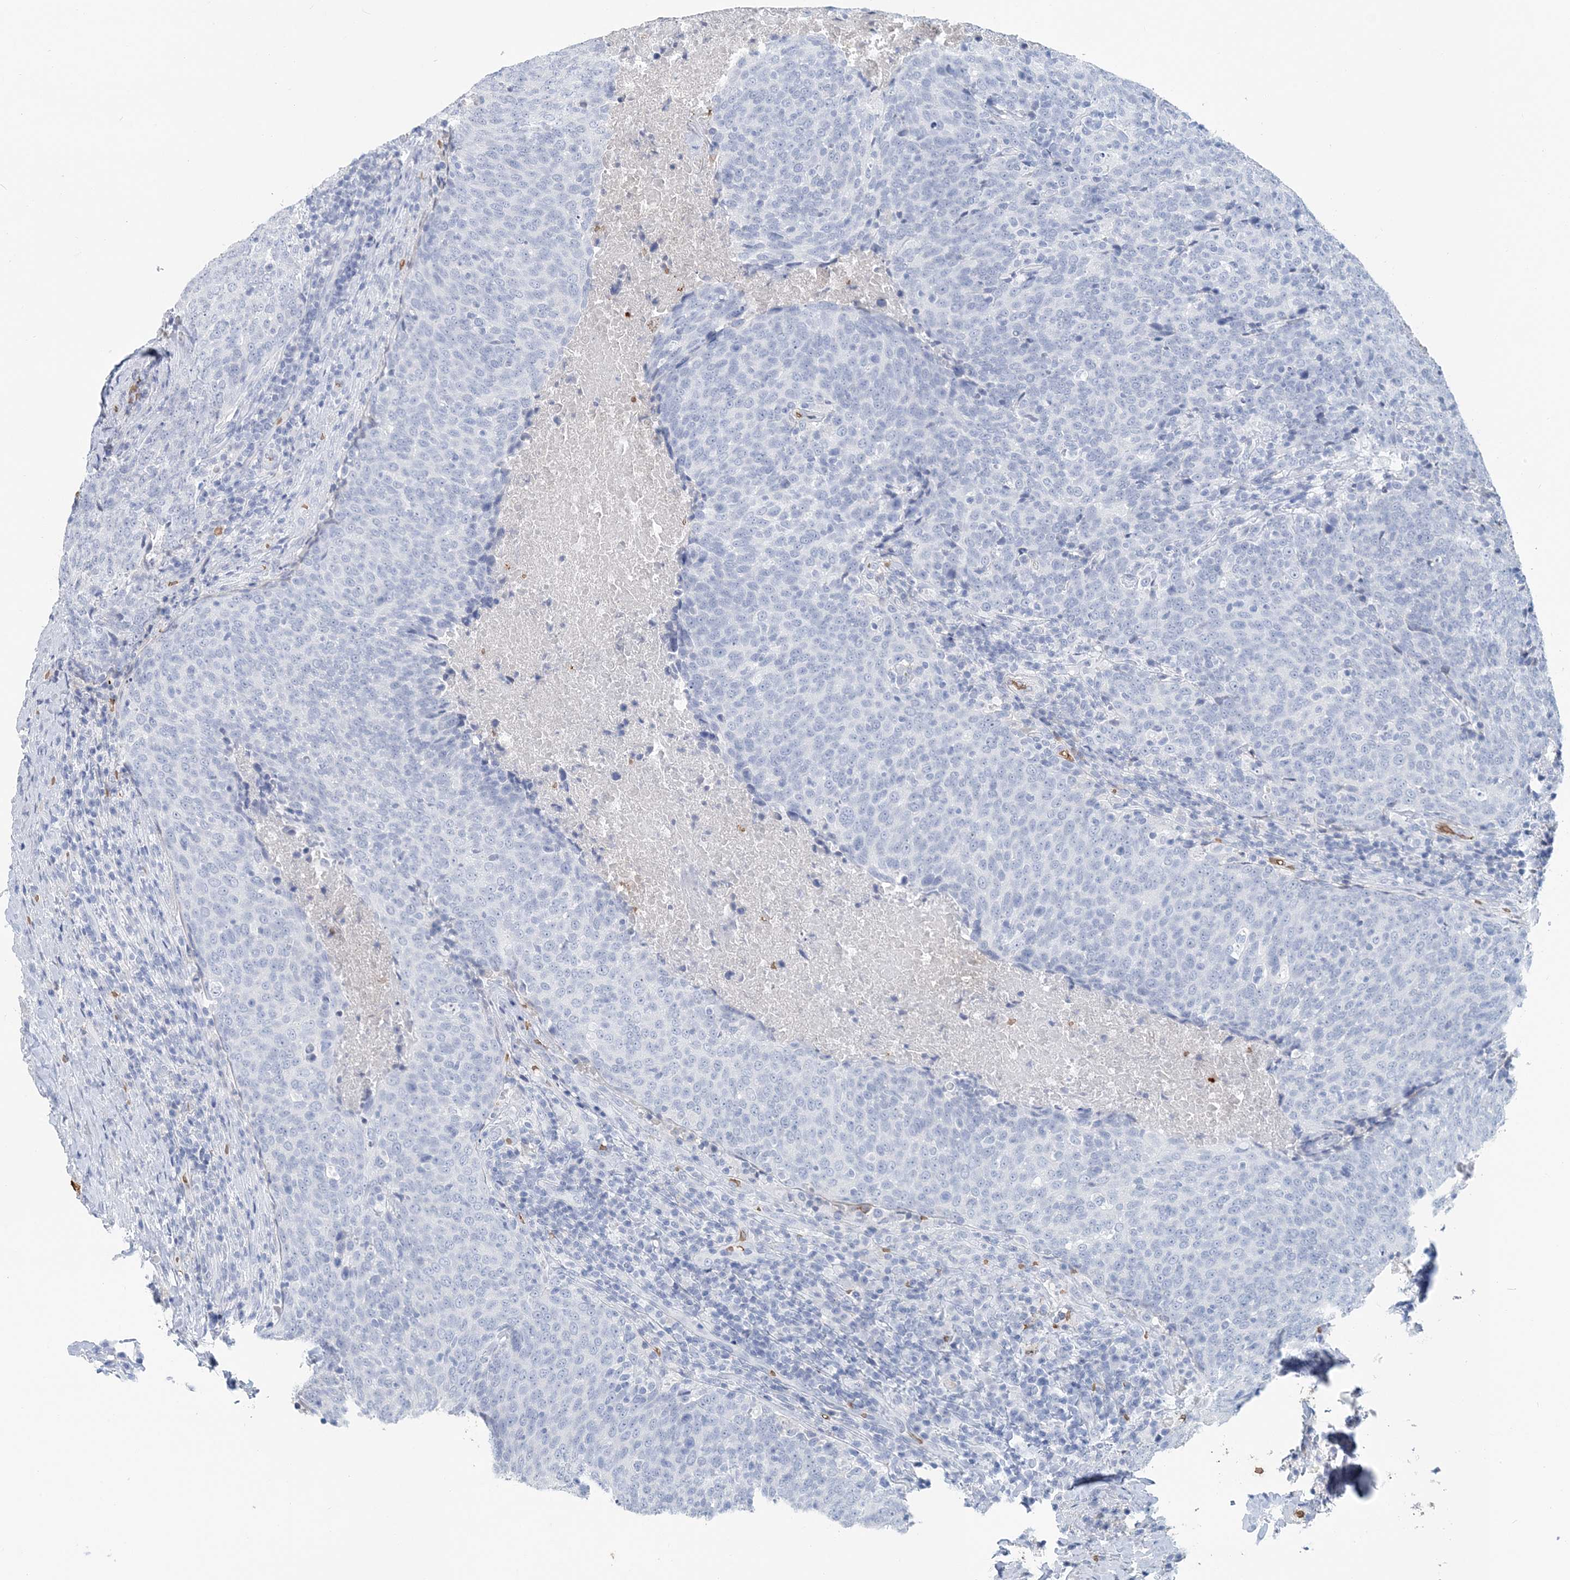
{"staining": {"intensity": "negative", "quantity": "none", "location": "none"}, "tissue": "head and neck cancer", "cell_type": "Tumor cells", "image_type": "cancer", "snomed": [{"axis": "morphology", "description": "Squamous cell carcinoma, NOS"}, {"axis": "morphology", "description": "Squamous cell carcinoma, metastatic, NOS"}, {"axis": "topography", "description": "Lymph node"}, {"axis": "topography", "description": "Head-Neck"}], "caption": "A histopathology image of head and neck cancer stained for a protein demonstrates no brown staining in tumor cells.", "gene": "HBD", "patient": {"sex": "male", "age": 62}}